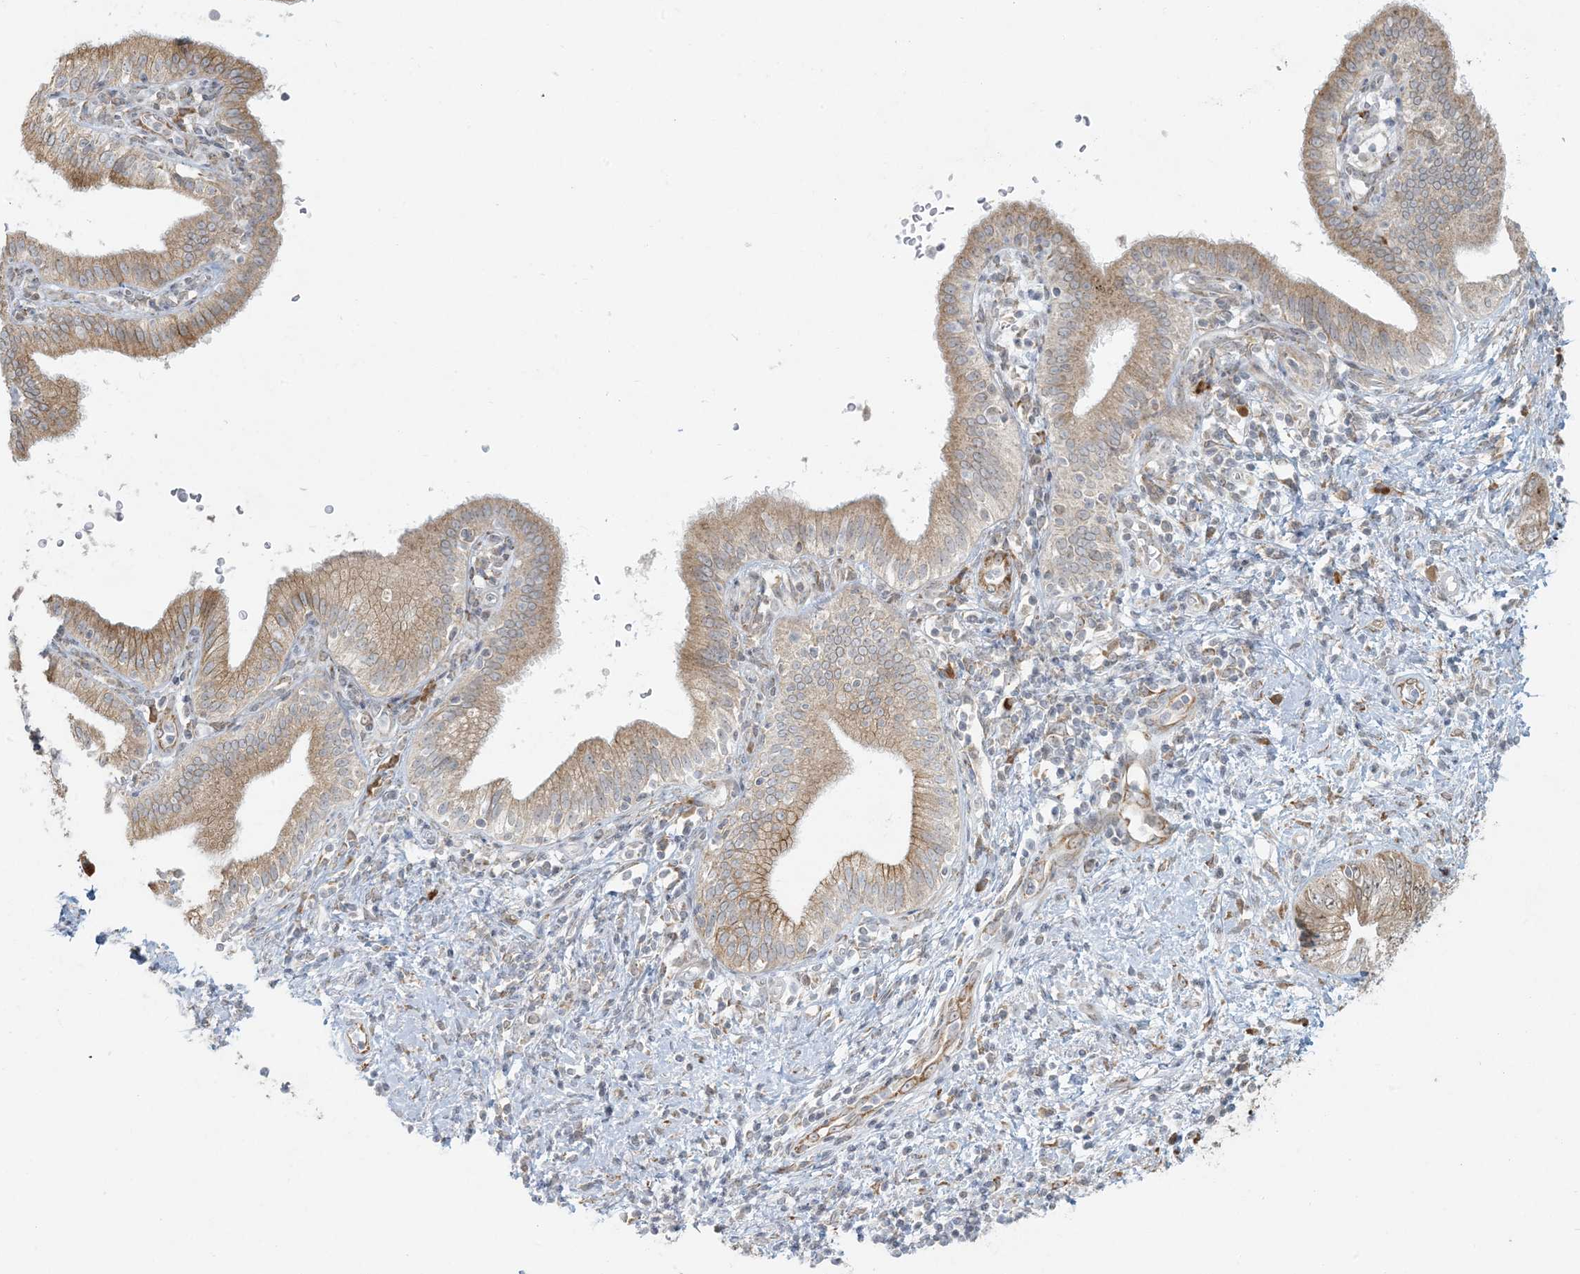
{"staining": {"intensity": "moderate", "quantity": ">75%", "location": "cytoplasmic/membranous,nuclear"}, "tissue": "pancreatic cancer", "cell_type": "Tumor cells", "image_type": "cancer", "snomed": [{"axis": "morphology", "description": "Adenocarcinoma, NOS"}, {"axis": "topography", "description": "Pancreas"}], "caption": "Pancreatic cancer (adenocarcinoma) tissue reveals moderate cytoplasmic/membranous and nuclear expression in about >75% of tumor cells, visualized by immunohistochemistry.", "gene": "HACL1", "patient": {"sex": "female", "age": 73}}